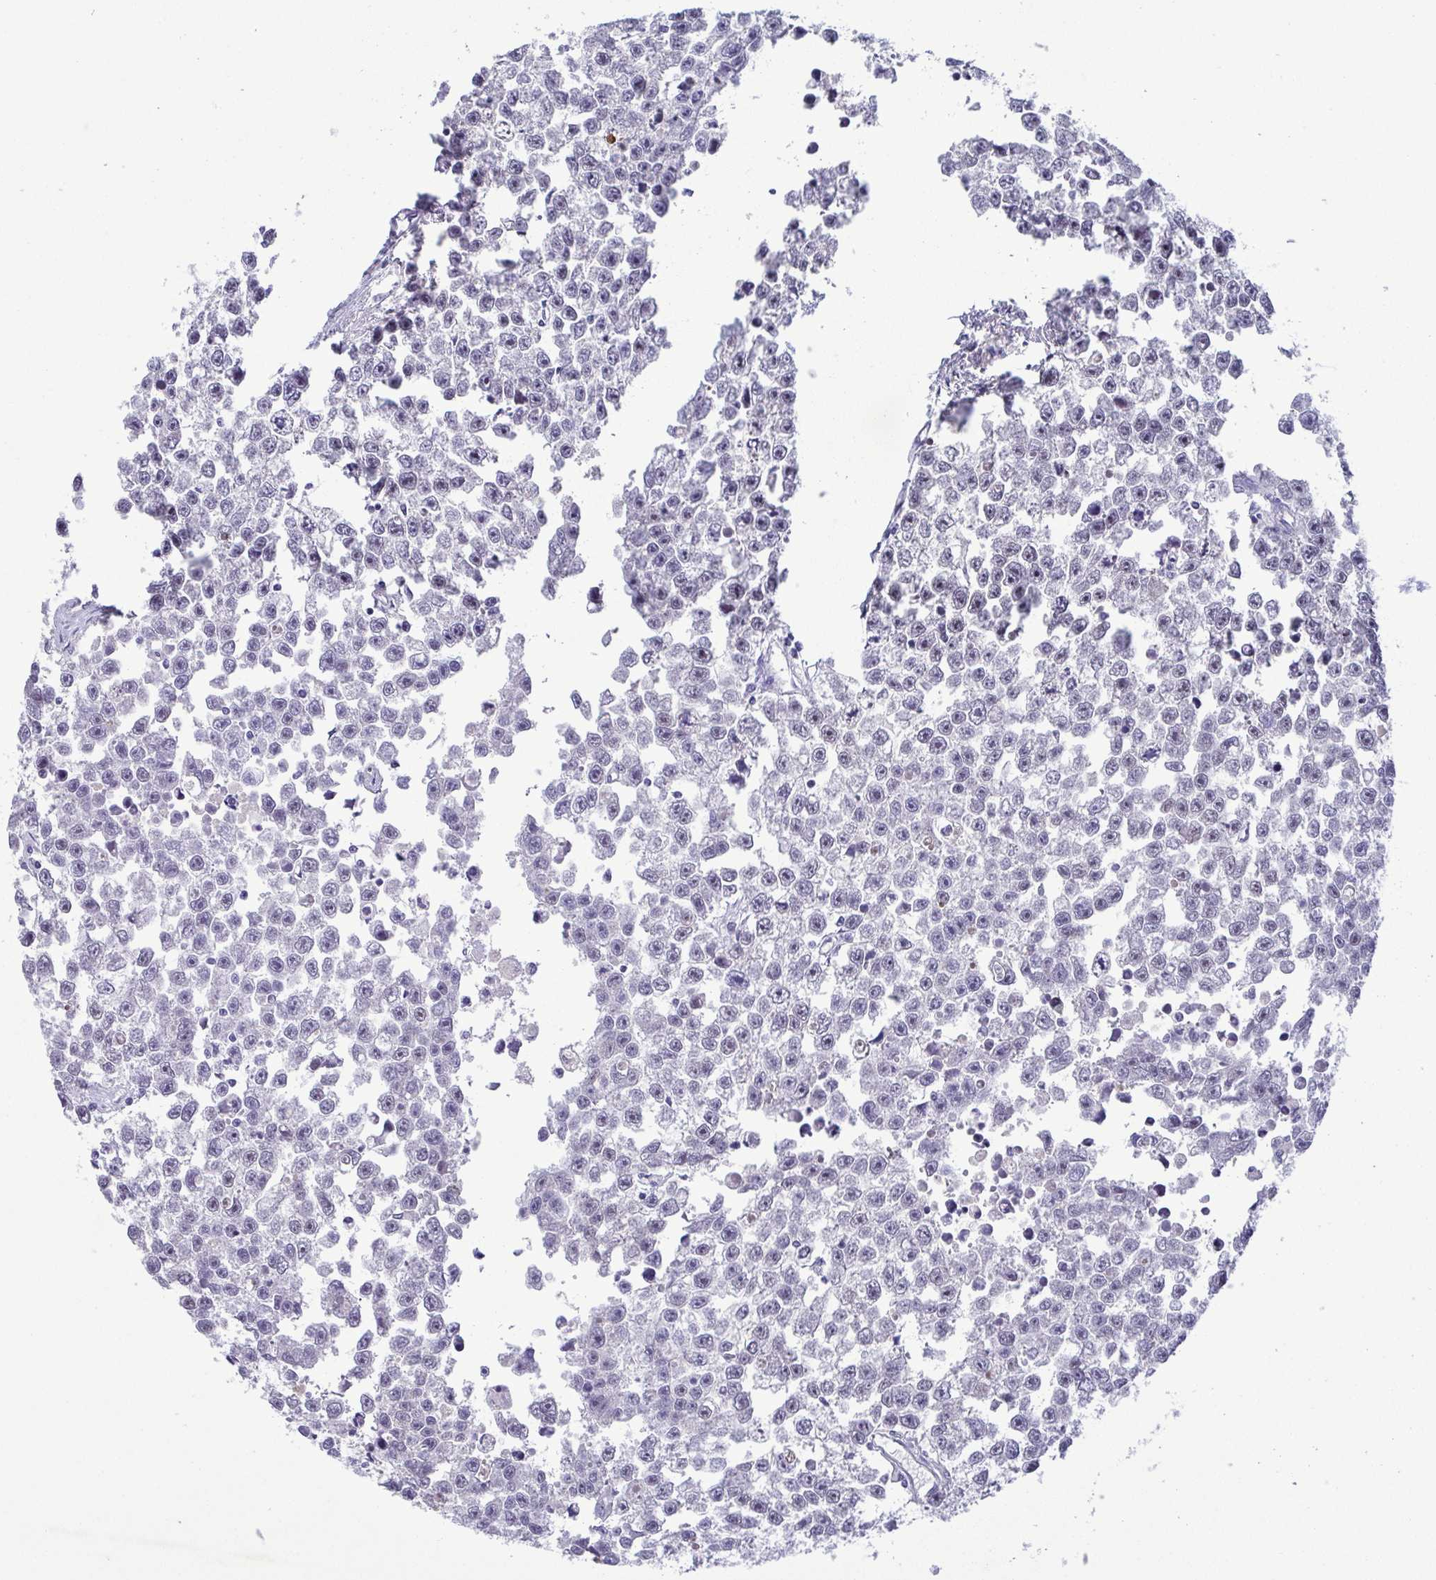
{"staining": {"intensity": "negative", "quantity": "none", "location": "none"}, "tissue": "testis cancer", "cell_type": "Tumor cells", "image_type": "cancer", "snomed": [{"axis": "morphology", "description": "Seminoma, NOS"}, {"axis": "topography", "description": "Testis"}], "caption": "The IHC micrograph has no significant positivity in tumor cells of seminoma (testis) tissue.", "gene": "TIPIN", "patient": {"sex": "male", "age": 26}}